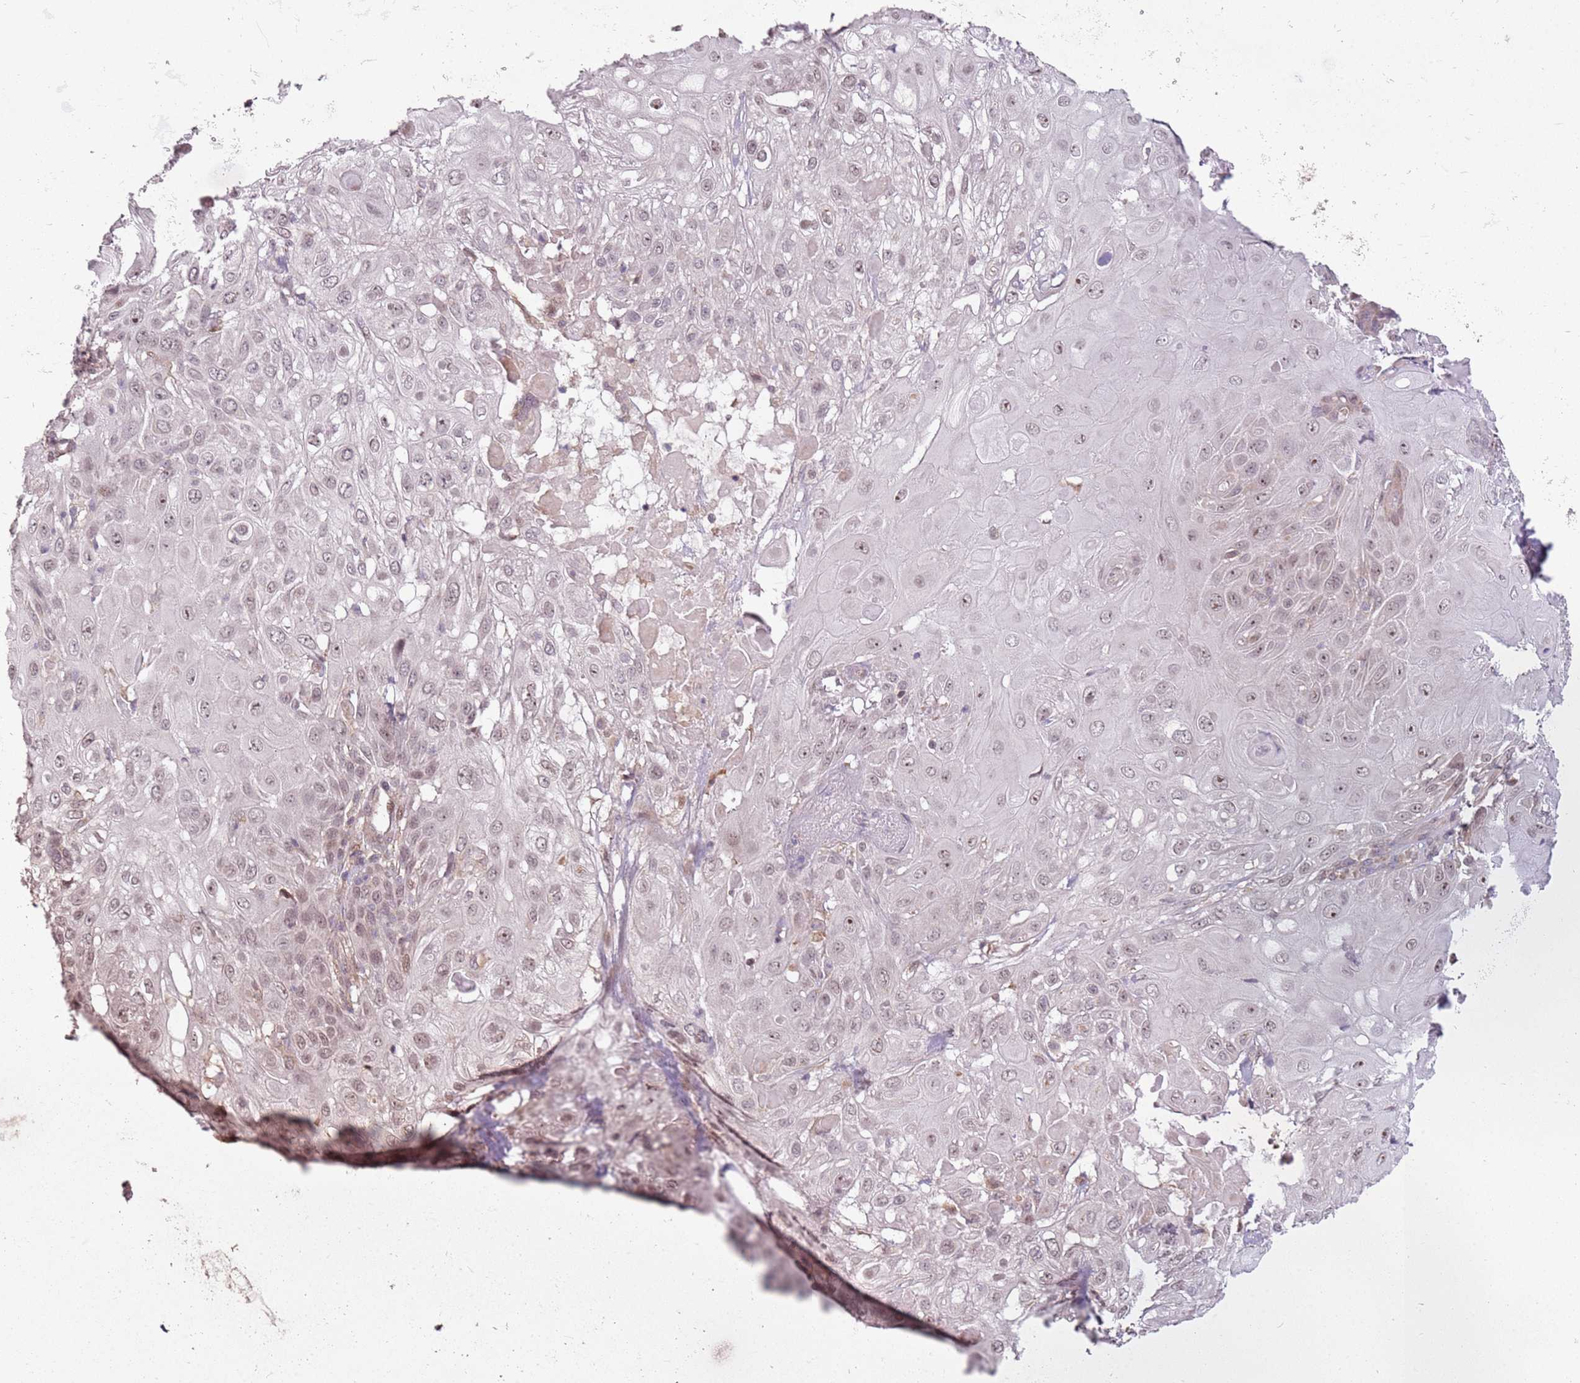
{"staining": {"intensity": "weak", "quantity": ">75%", "location": "nuclear"}, "tissue": "skin cancer", "cell_type": "Tumor cells", "image_type": "cancer", "snomed": [{"axis": "morphology", "description": "Normal tissue, NOS"}, {"axis": "morphology", "description": "Squamous cell carcinoma, NOS"}, {"axis": "topography", "description": "Skin"}, {"axis": "topography", "description": "Cartilage tissue"}], "caption": "A photomicrograph showing weak nuclear expression in approximately >75% of tumor cells in skin squamous cell carcinoma, as visualized by brown immunohistochemical staining.", "gene": "CHURC1", "patient": {"sex": "female", "age": 79}}